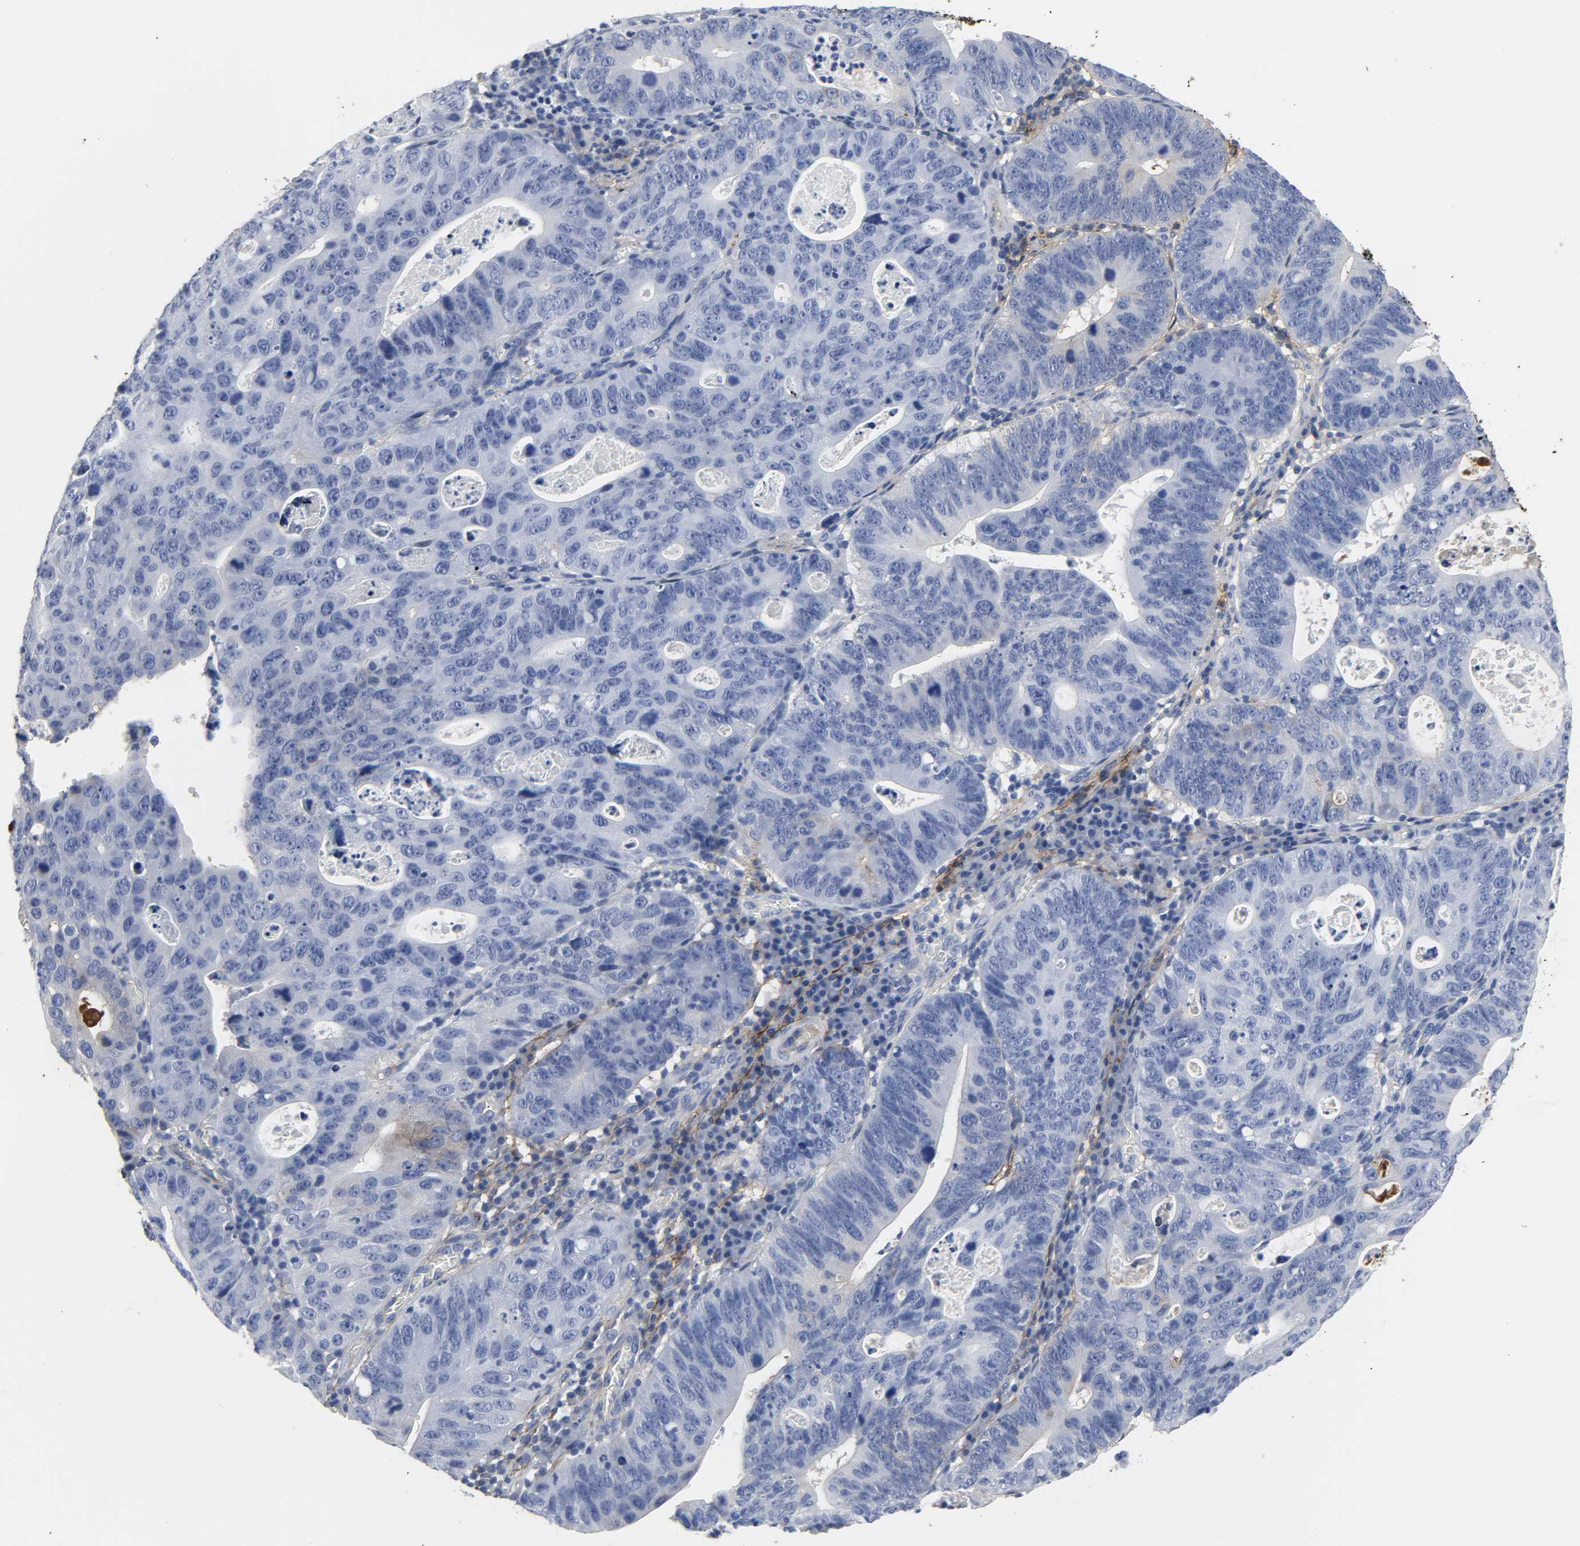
{"staining": {"intensity": "negative", "quantity": "none", "location": "none"}, "tissue": "stomach cancer", "cell_type": "Tumor cells", "image_type": "cancer", "snomed": [{"axis": "morphology", "description": "Adenocarcinoma, NOS"}, {"axis": "topography", "description": "Stomach"}], "caption": "Stomach adenocarcinoma stained for a protein using IHC exhibits no positivity tumor cells.", "gene": "FBLN1", "patient": {"sex": "male", "age": 59}}